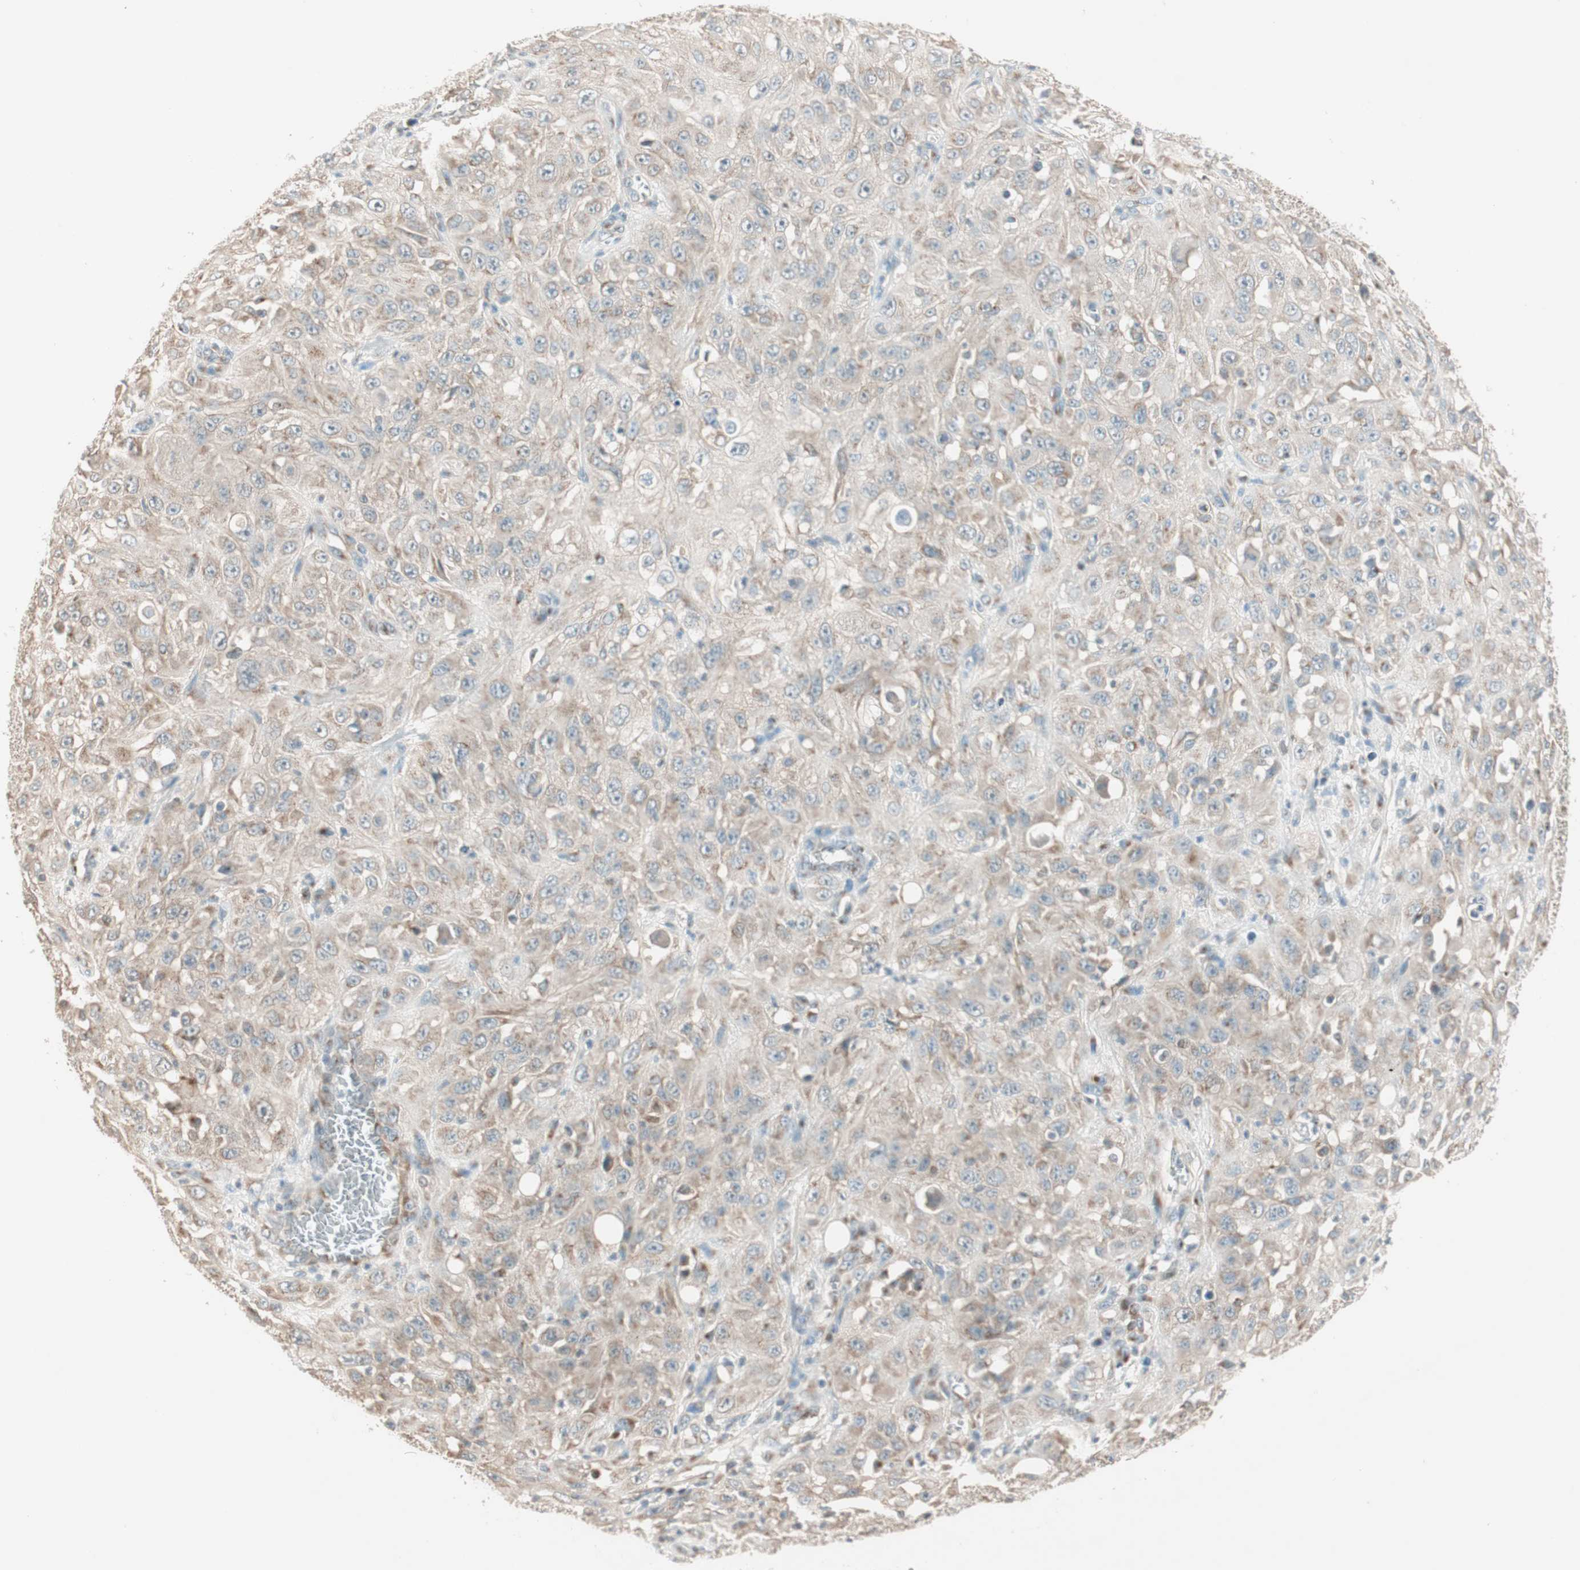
{"staining": {"intensity": "weak", "quantity": "25%-75%", "location": "cytoplasmic/membranous"}, "tissue": "skin cancer", "cell_type": "Tumor cells", "image_type": "cancer", "snomed": [{"axis": "morphology", "description": "Squamous cell carcinoma, NOS"}, {"axis": "morphology", "description": "Squamous cell carcinoma, metastatic, NOS"}, {"axis": "topography", "description": "Skin"}, {"axis": "topography", "description": "Lymph node"}], "caption": "DAB immunohistochemical staining of skin cancer exhibits weak cytoplasmic/membranous protein expression in approximately 25%-75% of tumor cells. The staining is performed using DAB brown chromogen to label protein expression. The nuclei are counter-stained blue using hematoxylin.", "gene": "SEC16A", "patient": {"sex": "male", "age": 75}}